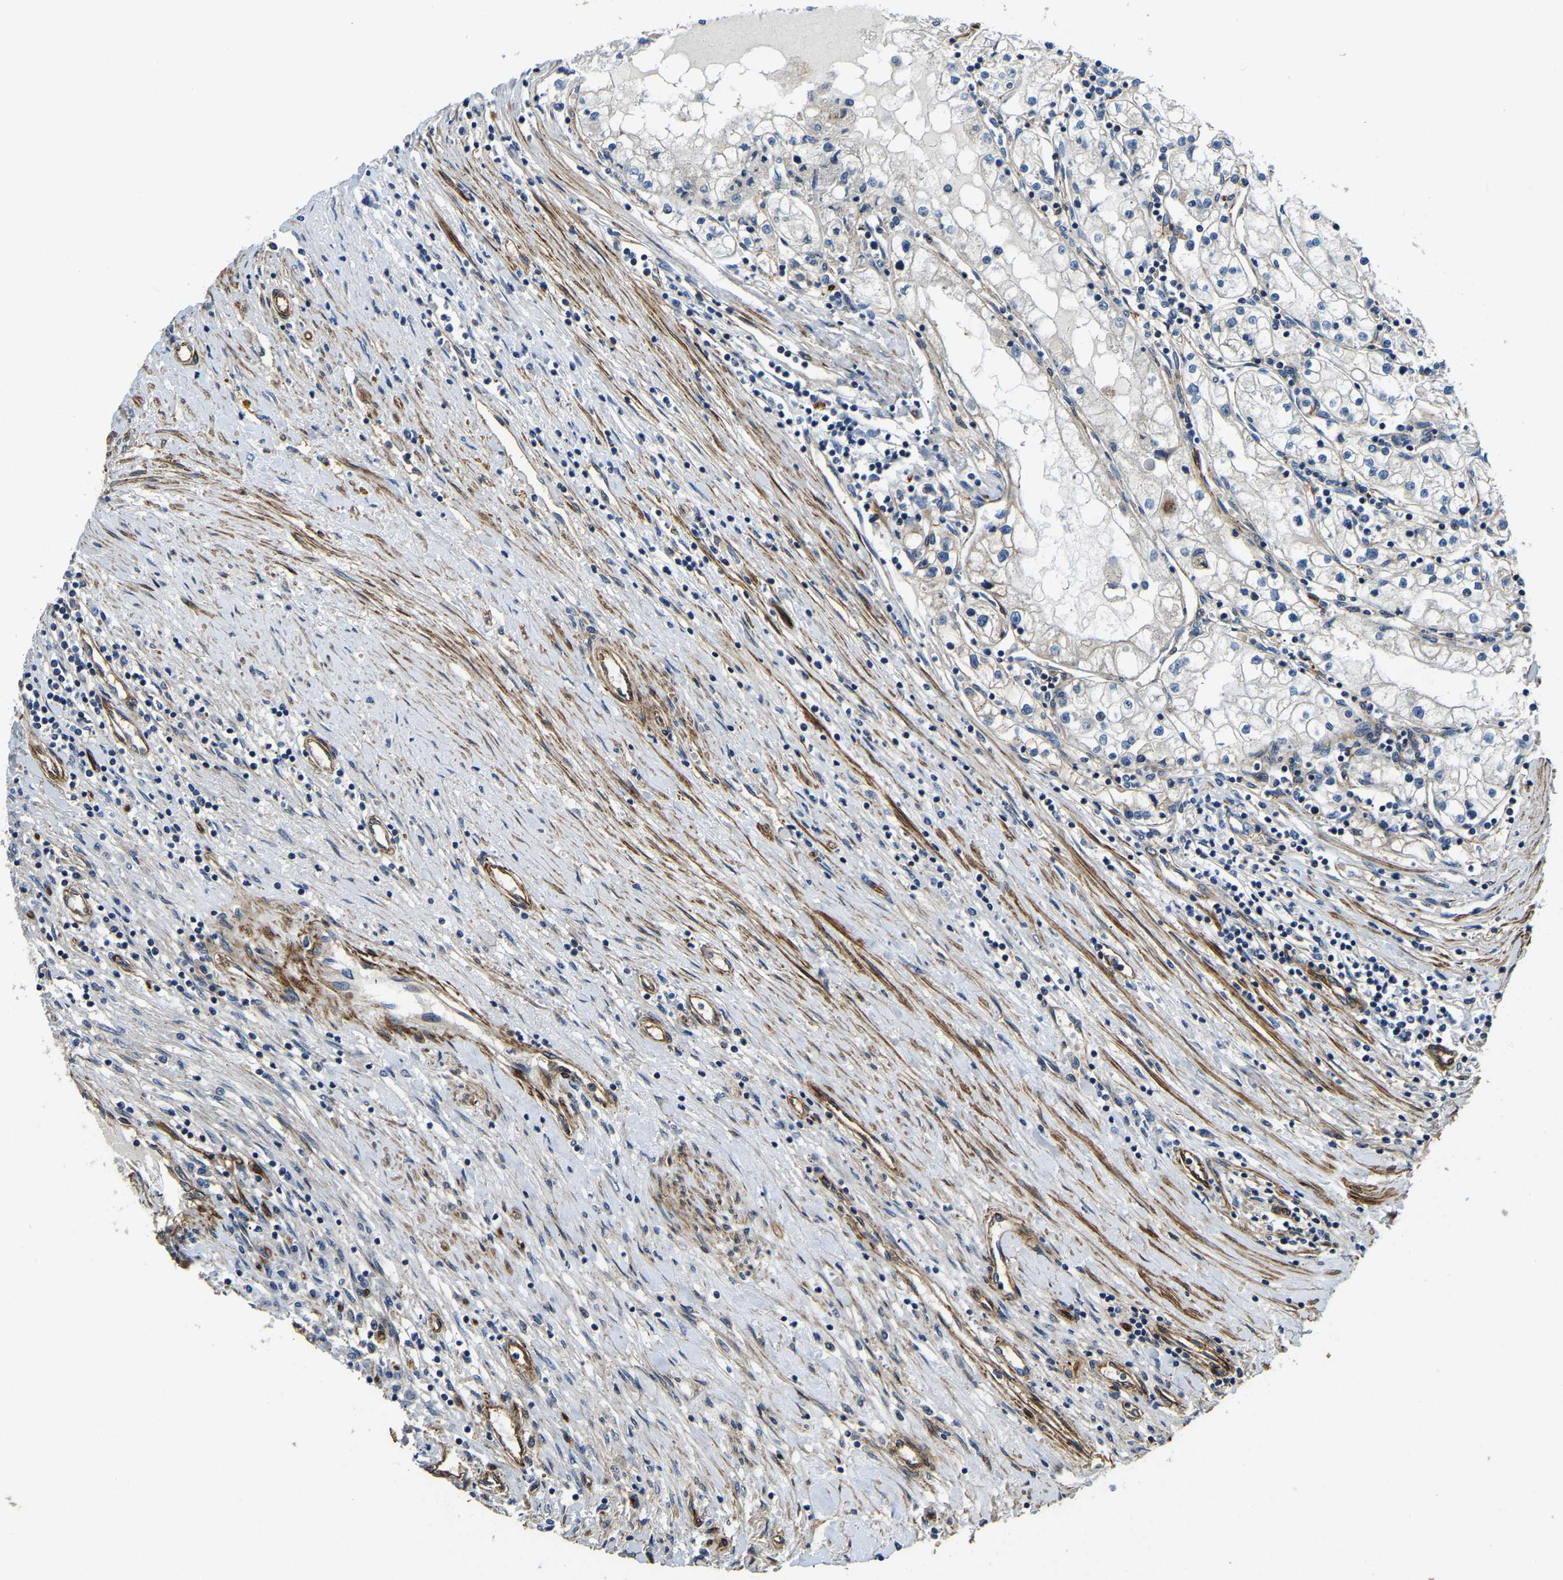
{"staining": {"intensity": "weak", "quantity": "25%-75%", "location": "cytoplasmic/membranous"}, "tissue": "renal cancer", "cell_type": "Tumor cells", "image_type": "cancer", "snomed": [{"axis": "morphology", "description": "Adenocarcinoma, NOS"}, {"axis": "topography", "description": "Kidney"}], "caption": "IHC staining of renal adenocarcinoma, which reveals low levels of weak cytoplasmic/membranous expression in approximately 25%-75% of tumor cells indicating weak cytoplasmic/membranous protein staining. The staining was performed using DAB (3,3'-diaminobenzidine) (brown) for protein detection and nuclei were counterstained in hematoxylin (blue).", "gene": "RNF39", "patient": {"sex": "male", "age": 68}}